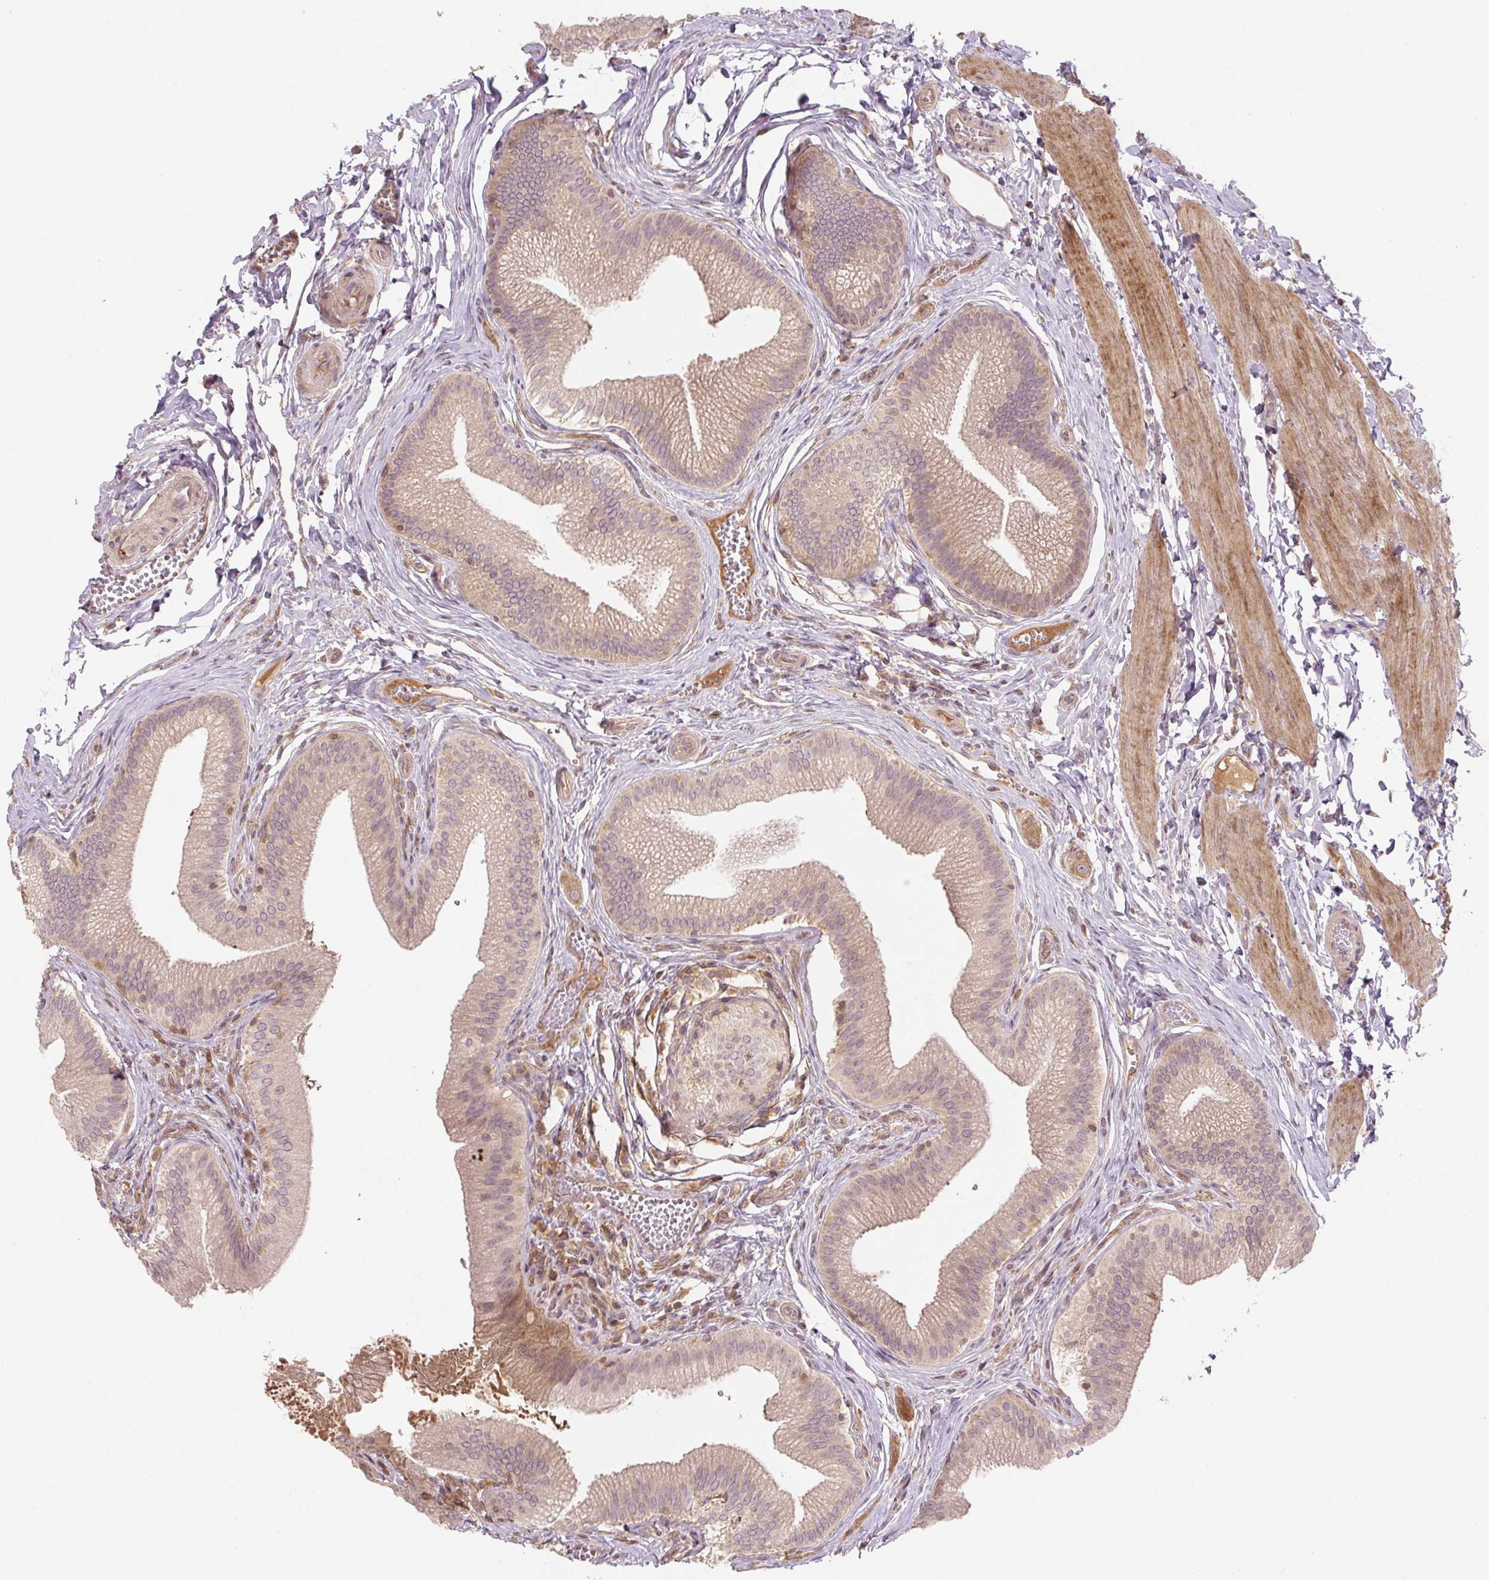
{"staining": {"intensity": "weak", "quantity": "25%-75%", "location": "cytoplasmic/membranous"}, "tissue": "gallbladder", "cell_type": "Glandular cells", "image_type": "normal", "snomed": [{"axis": "morphology", "description": "Normal tissue, NOS"}, {"axis": "topography", "description": "Gallbladder"}], "caption": "Brown immunohistochemical staining in normal gallbladder exhibits weak cytoplasmic/membranous expression in about 25%-75% of glandular cells. (DAB (3,3'-diaminobenzidine) IHC, brown staining for protein, blue staining for nuclei).", "gene": "C2orf73", "patient": {"sex": "male", "age": 17}}